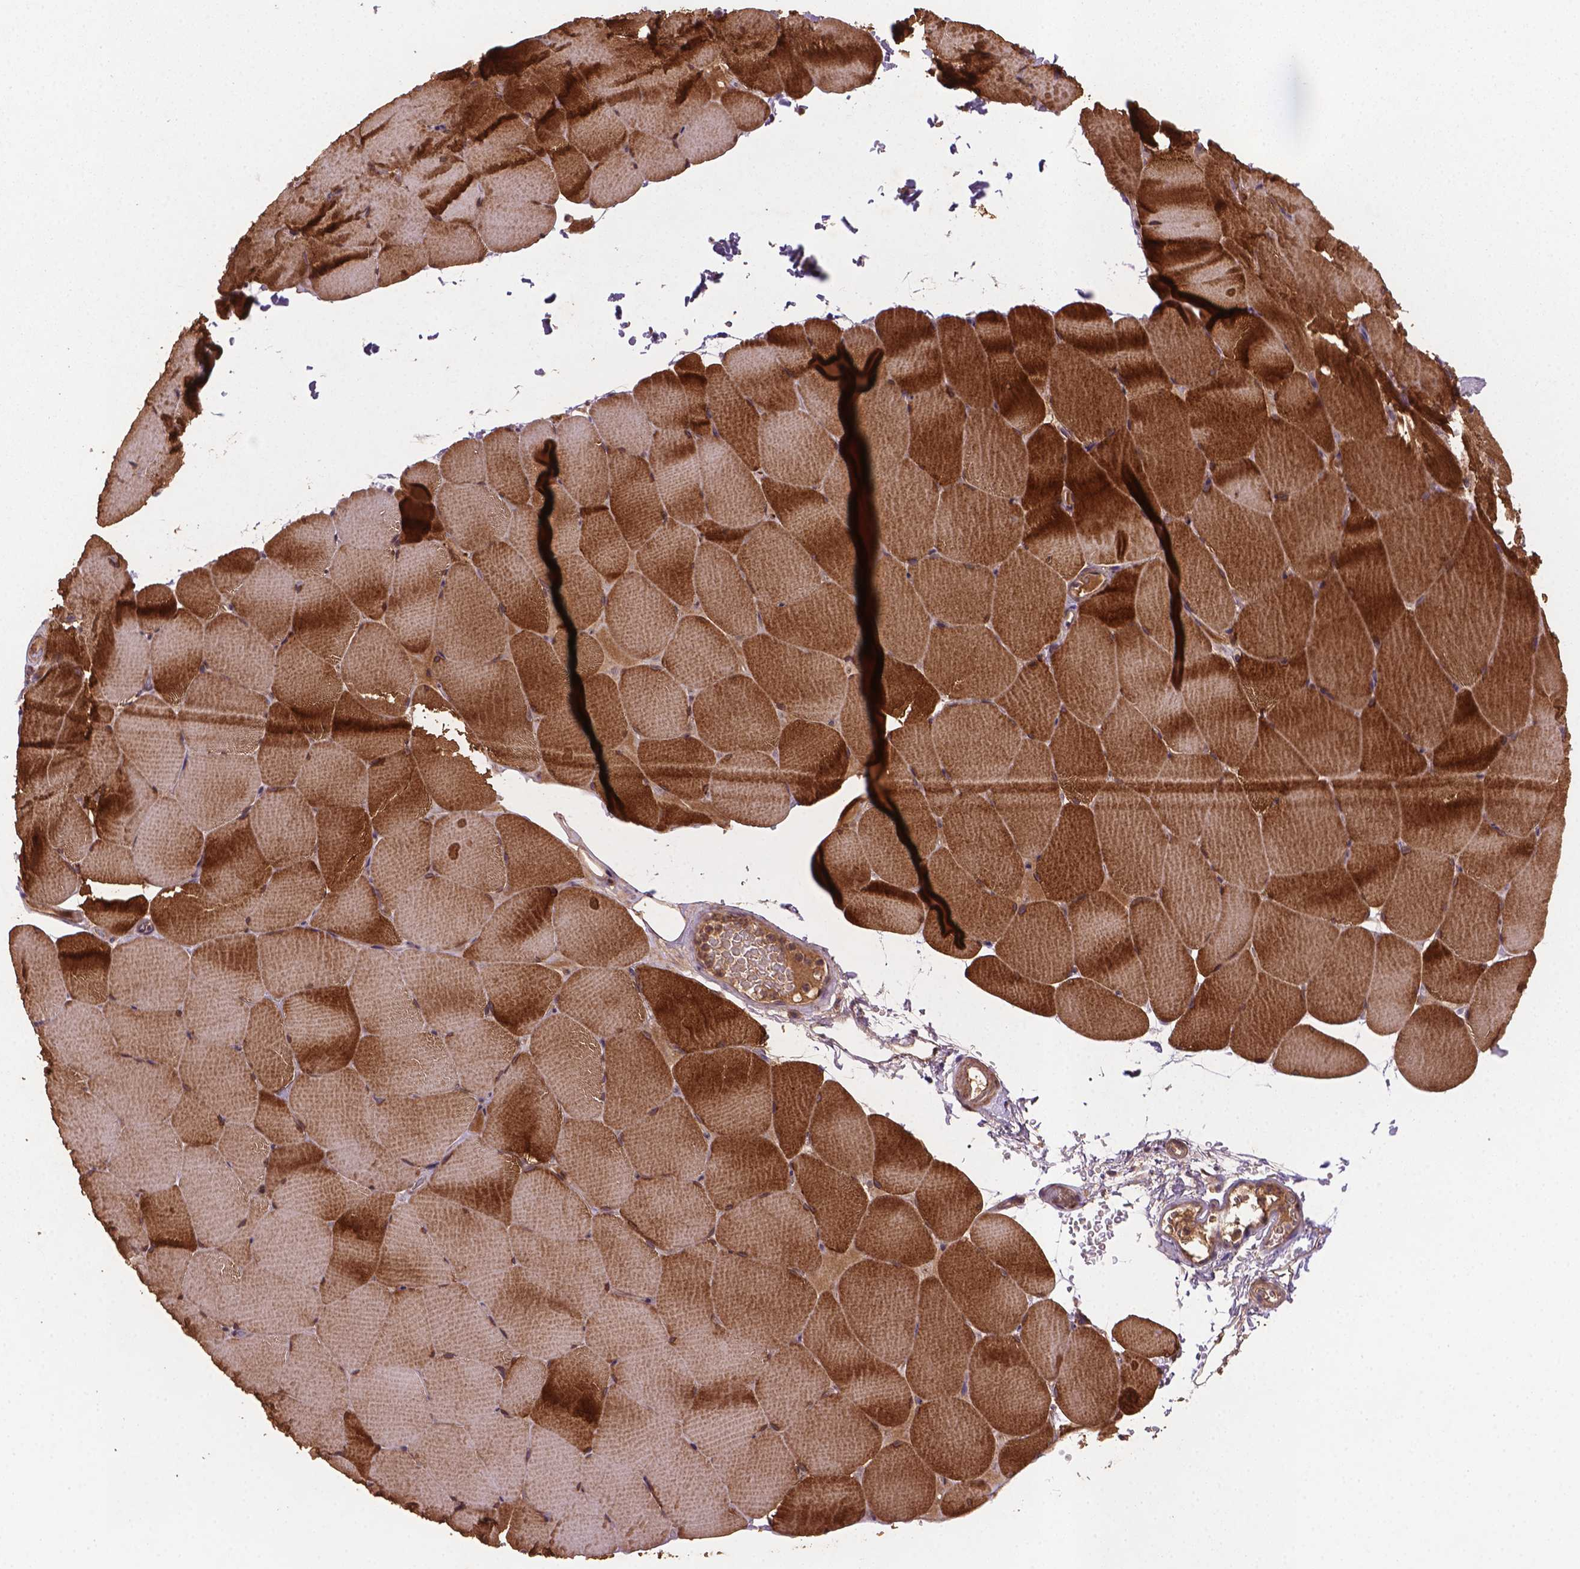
{"staining": {"intensity": "strong", "quantity": "25%-75%", "location": "cytoplasmic/membranous,nuclear"}, "tissue": "skeletal muscle", "cell_type": "Myocytes", "image_type": "normal", "snomed": [{"axis": "morphology", "description": "Normal tissue, NOS"}, {"axis": "topography", "description": "Skeletal muscle"}], "caption": "Immunohistochemistry image of normal skeletal muscle: skeletal muscle stained using immunohistochemistry displays high levels of strong protein expression localized specifically in the cytoplasmic/membranous,nuclear of myocytes, appearing as a cytoplasmic/membranous,nuclear brown color.", "gene": "NIPAL2", "patient": {"sex": "female", "age": 37}}